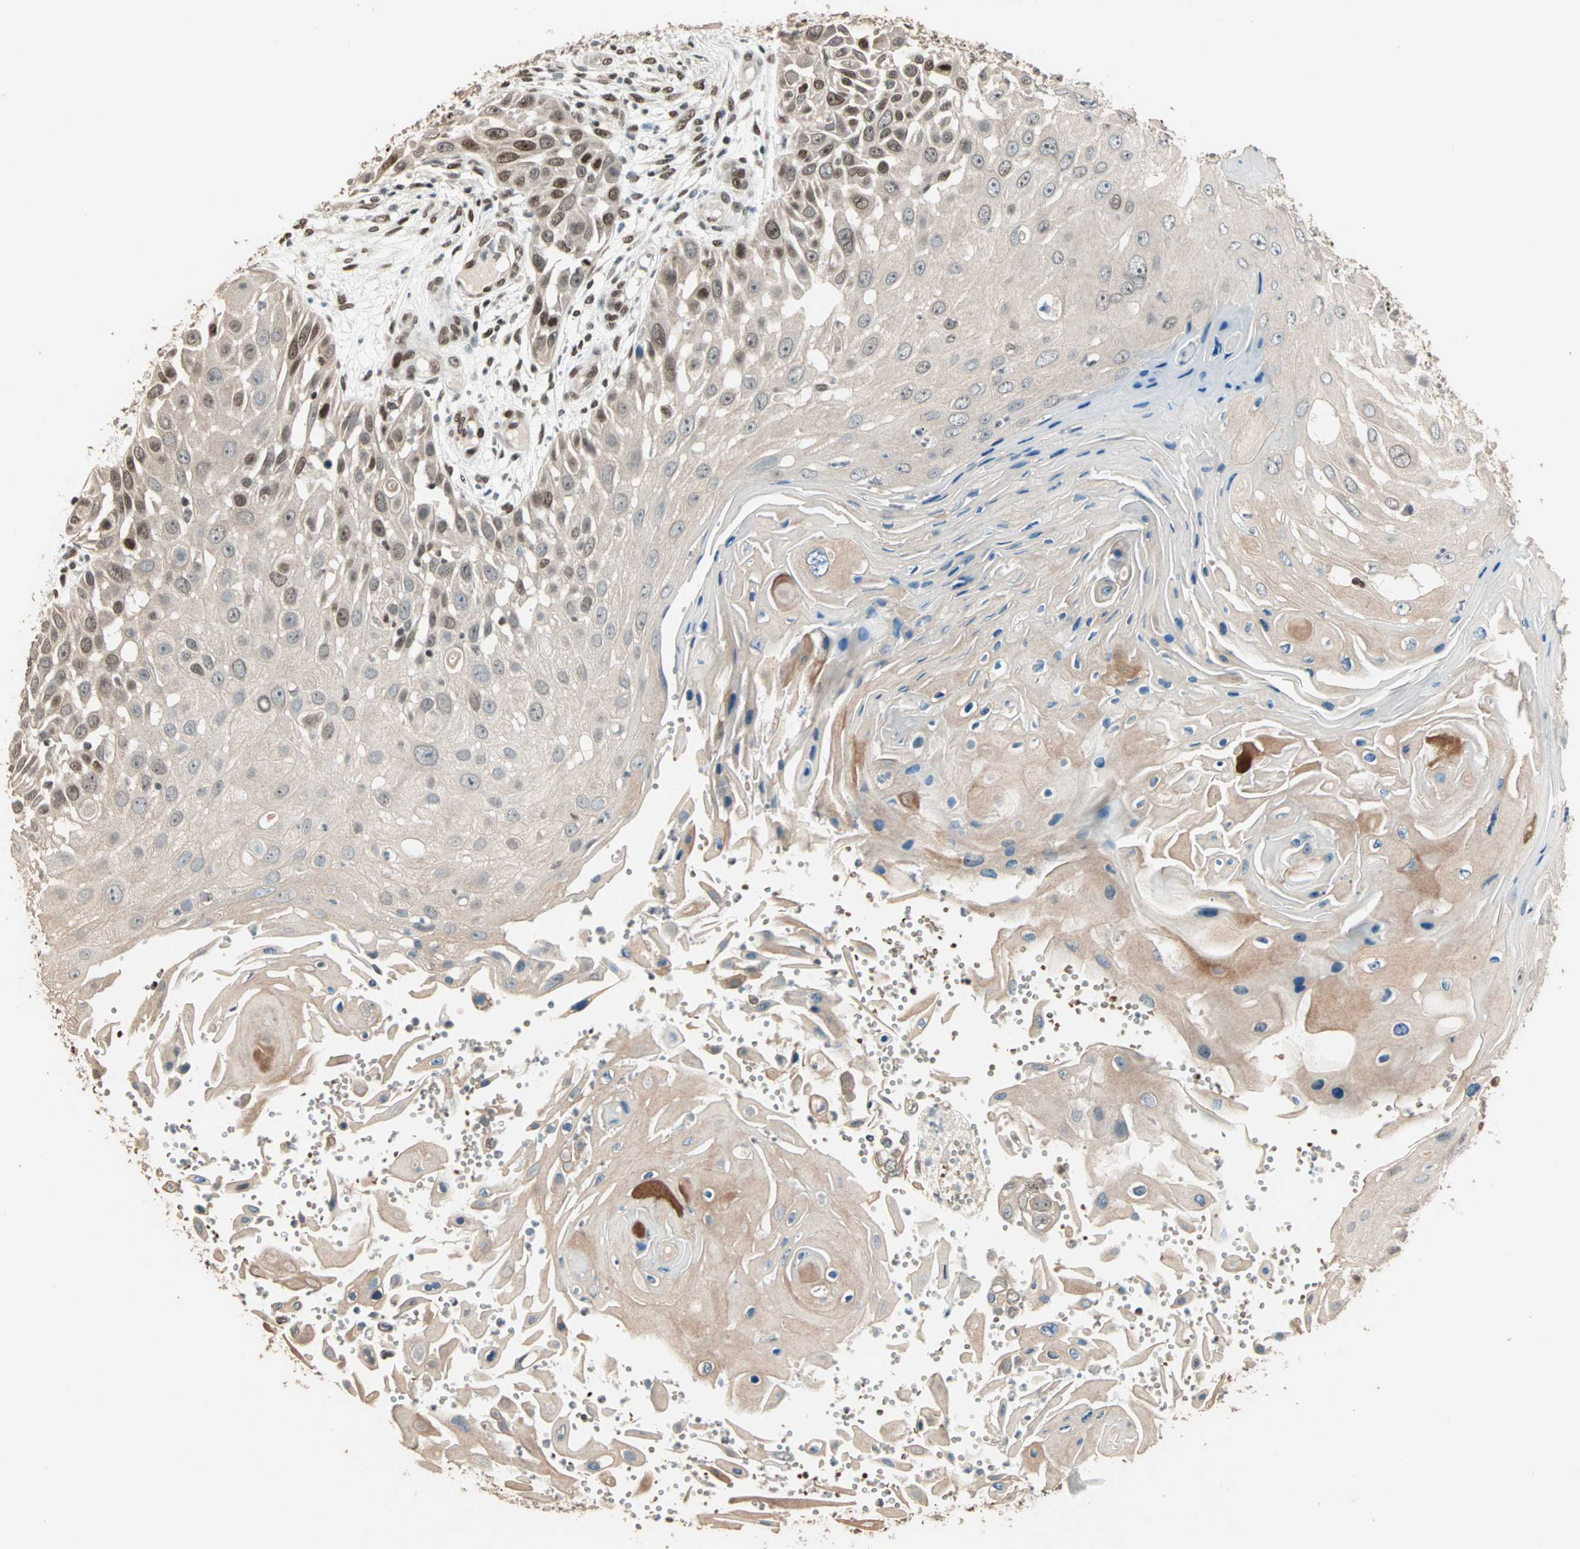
{"staining": {"intensity": "moderate", "quantity": ">75%", "location": "nuclear"}, "tissue": "skin cancer", "cell_type": "Tumor cells", "image_type": "cancer", "snomed": [{"axis": "morphology", "description": "Squamous cell carcinoma, NOS"}, {"axis": "topography", "description": "Skin"}], "caption": "Skin squamous cell carcinoma stained for a protein (brown) demonstrates moderate nuclear positive expression in approximately >75% of tumor cells.", "gene": "MDC1", "patient": {"sex": "female", "age": 44}}